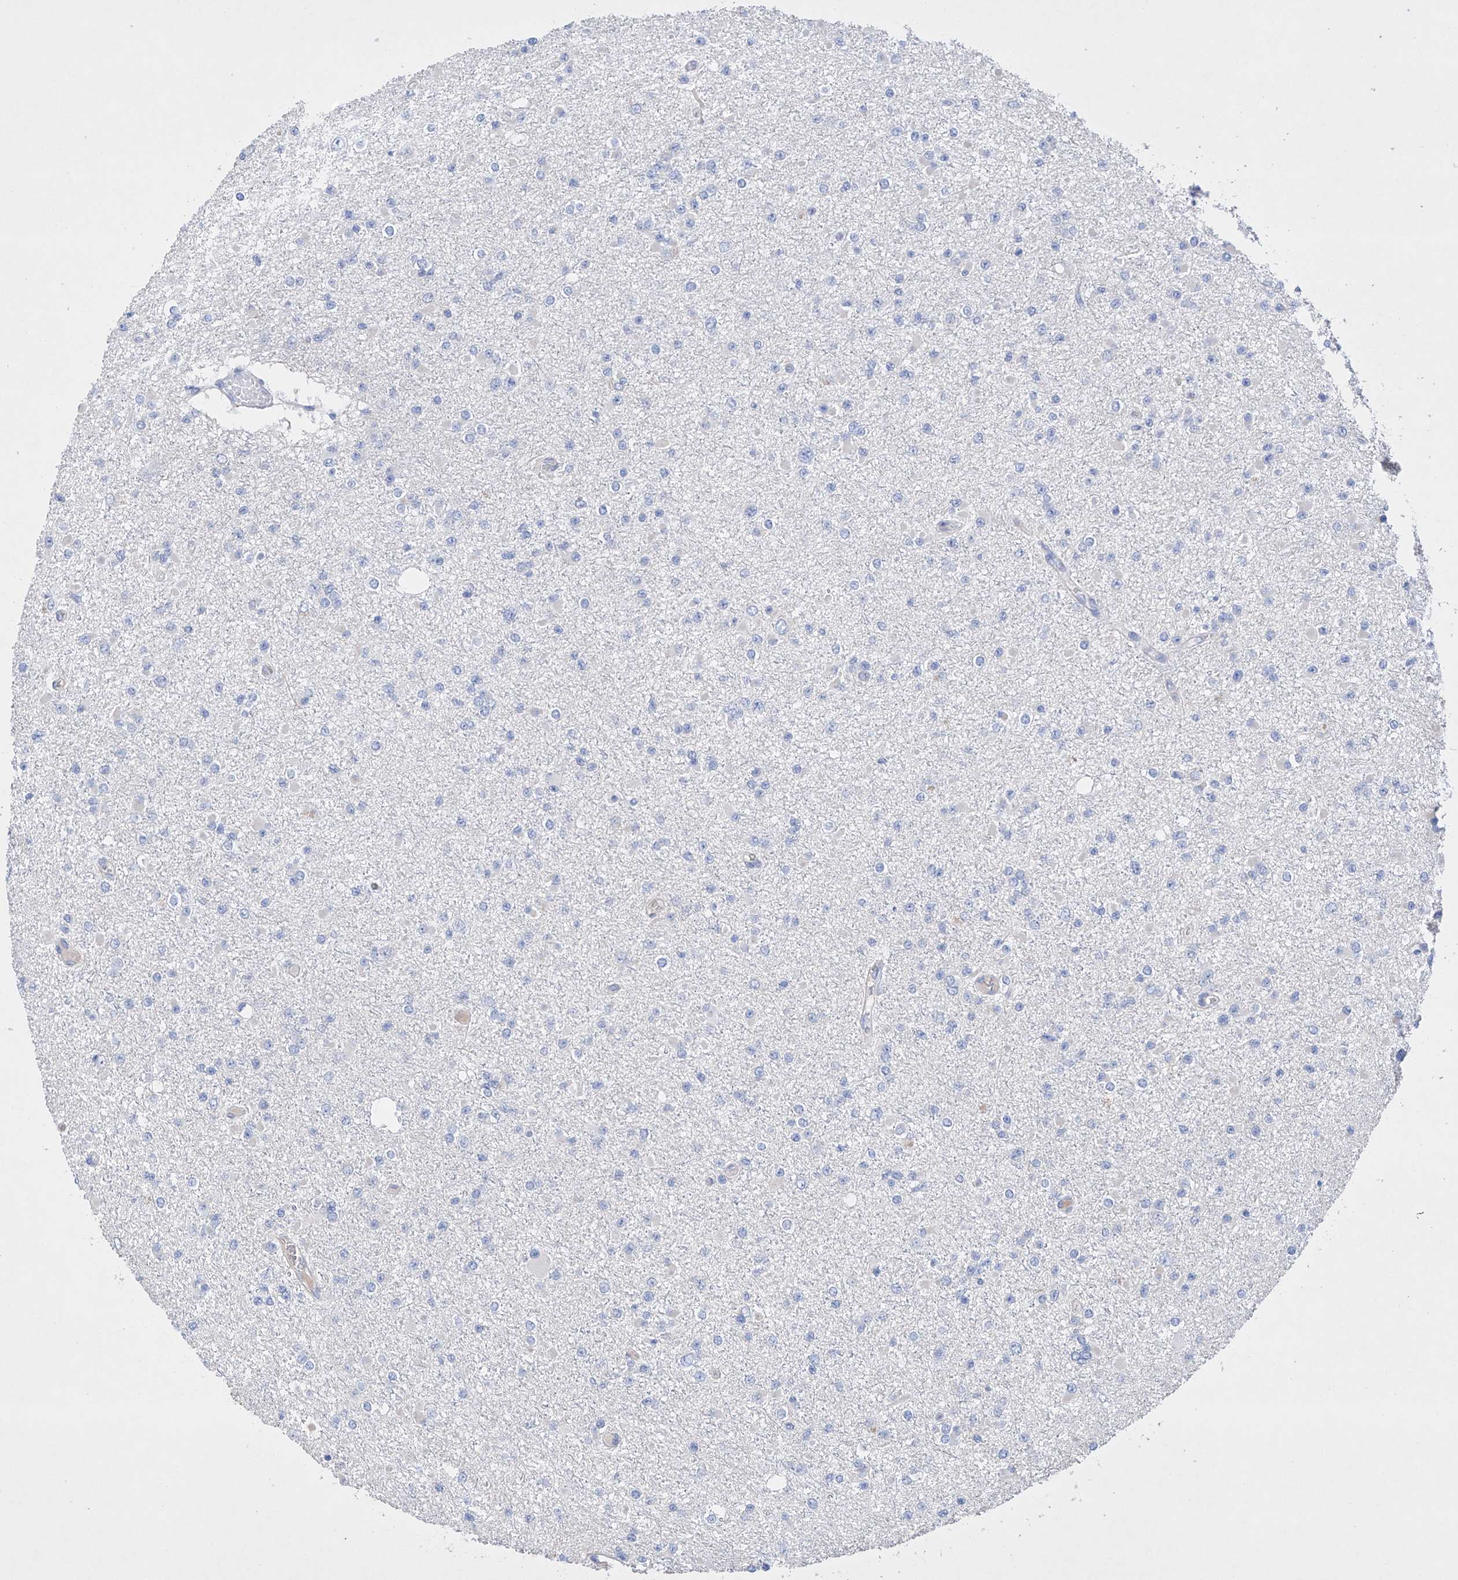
{"staining": {"intensity": "negative", "quantity": "none", "location": "none"}, "tissue": "glioma", "cell_type": "Tumor cells", "image_type": "cancer", "snomed": [{"axis": "morphology", "description": "Glioma, malignant, Low grade"}, {"axis": "topography", "description": "Brain"}], "caption": "Immunohistochemical staining of human malignant glioma (low-grade) displays no significant expression in tumor cells.", "gene": "AFG1L", "patient": {"sex": "female", "age": 22}}